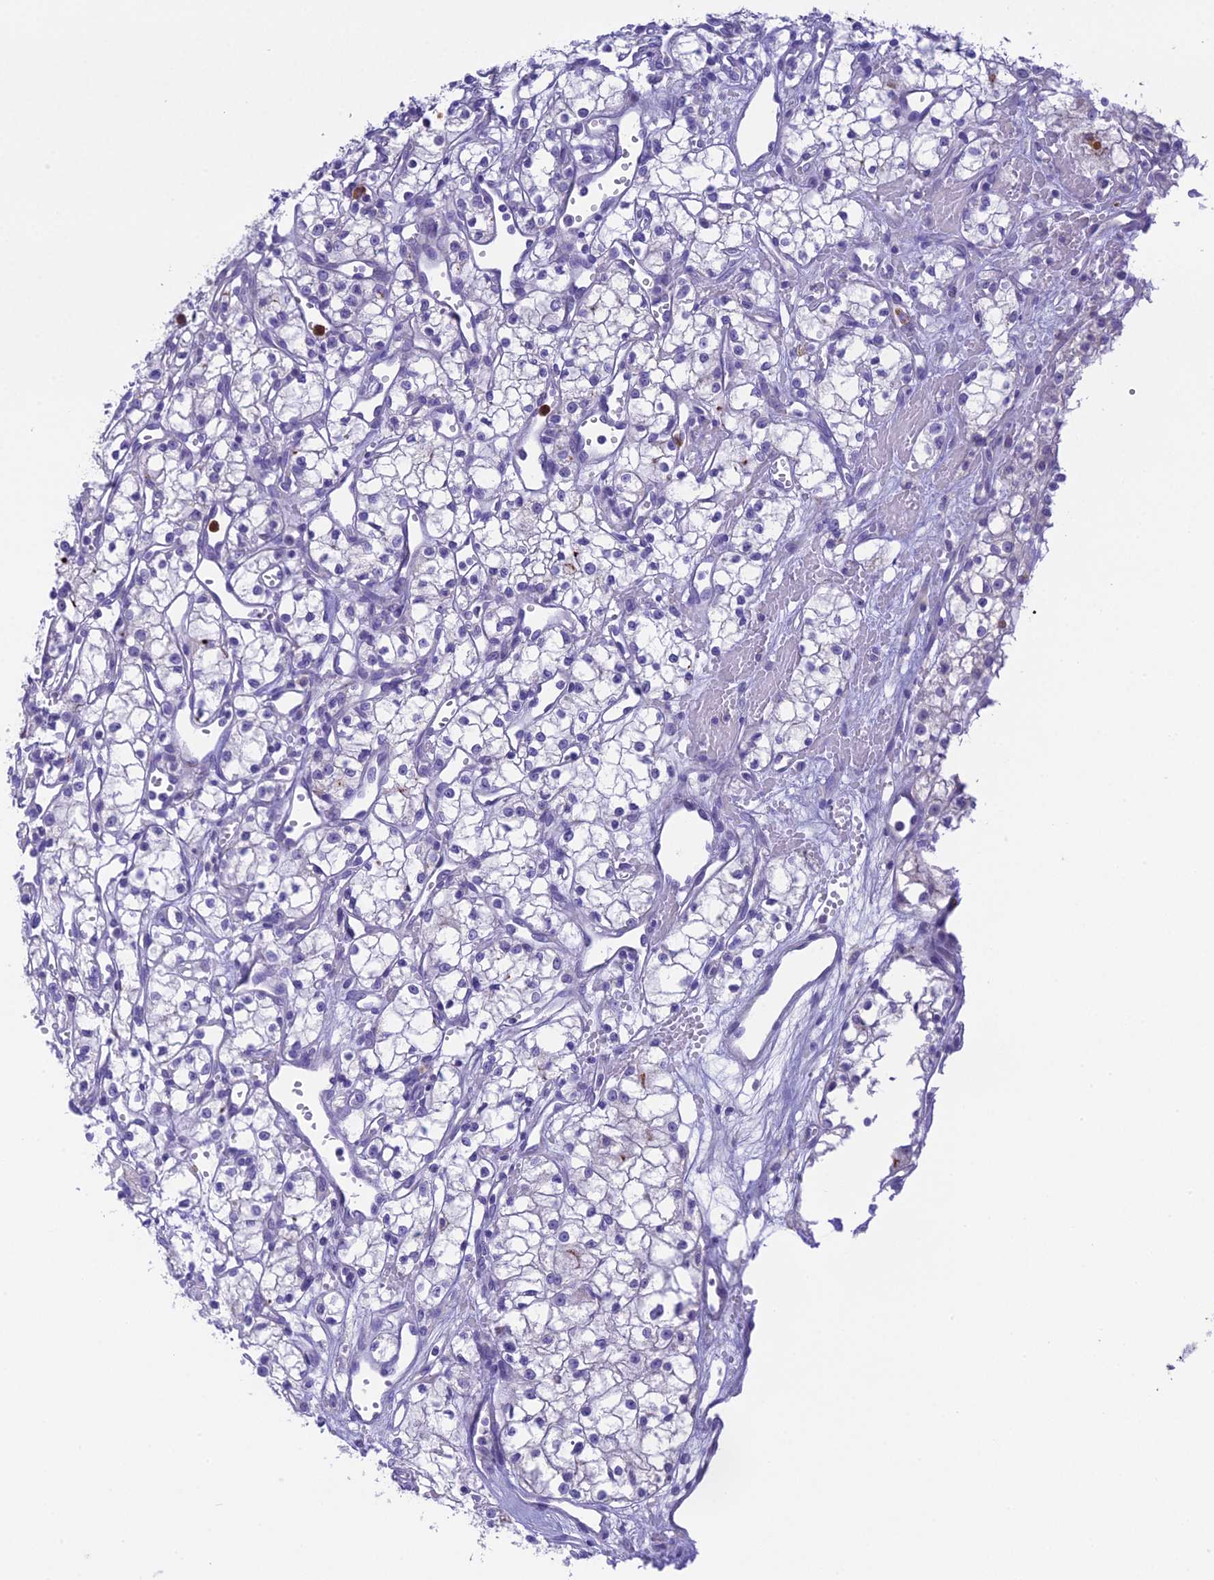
{"staining": {"intensity": "negative", "quantity": "none", "location": "none"}, "tissue": "renal cancer", "cell_type": "Tumor cells", "image_type": "cancer", "snomed": [{"axis": "morphology", "description": "Adenocarcinoma, NOS"}, {"axis": "topography", "description": "Kidney"}], "caption": "This is an IHC photomicrograph of renal cancer. There is no staining in tumor cells.", "gene": "KIAA0408", "patient": {"sex": "male", "age": 59}}